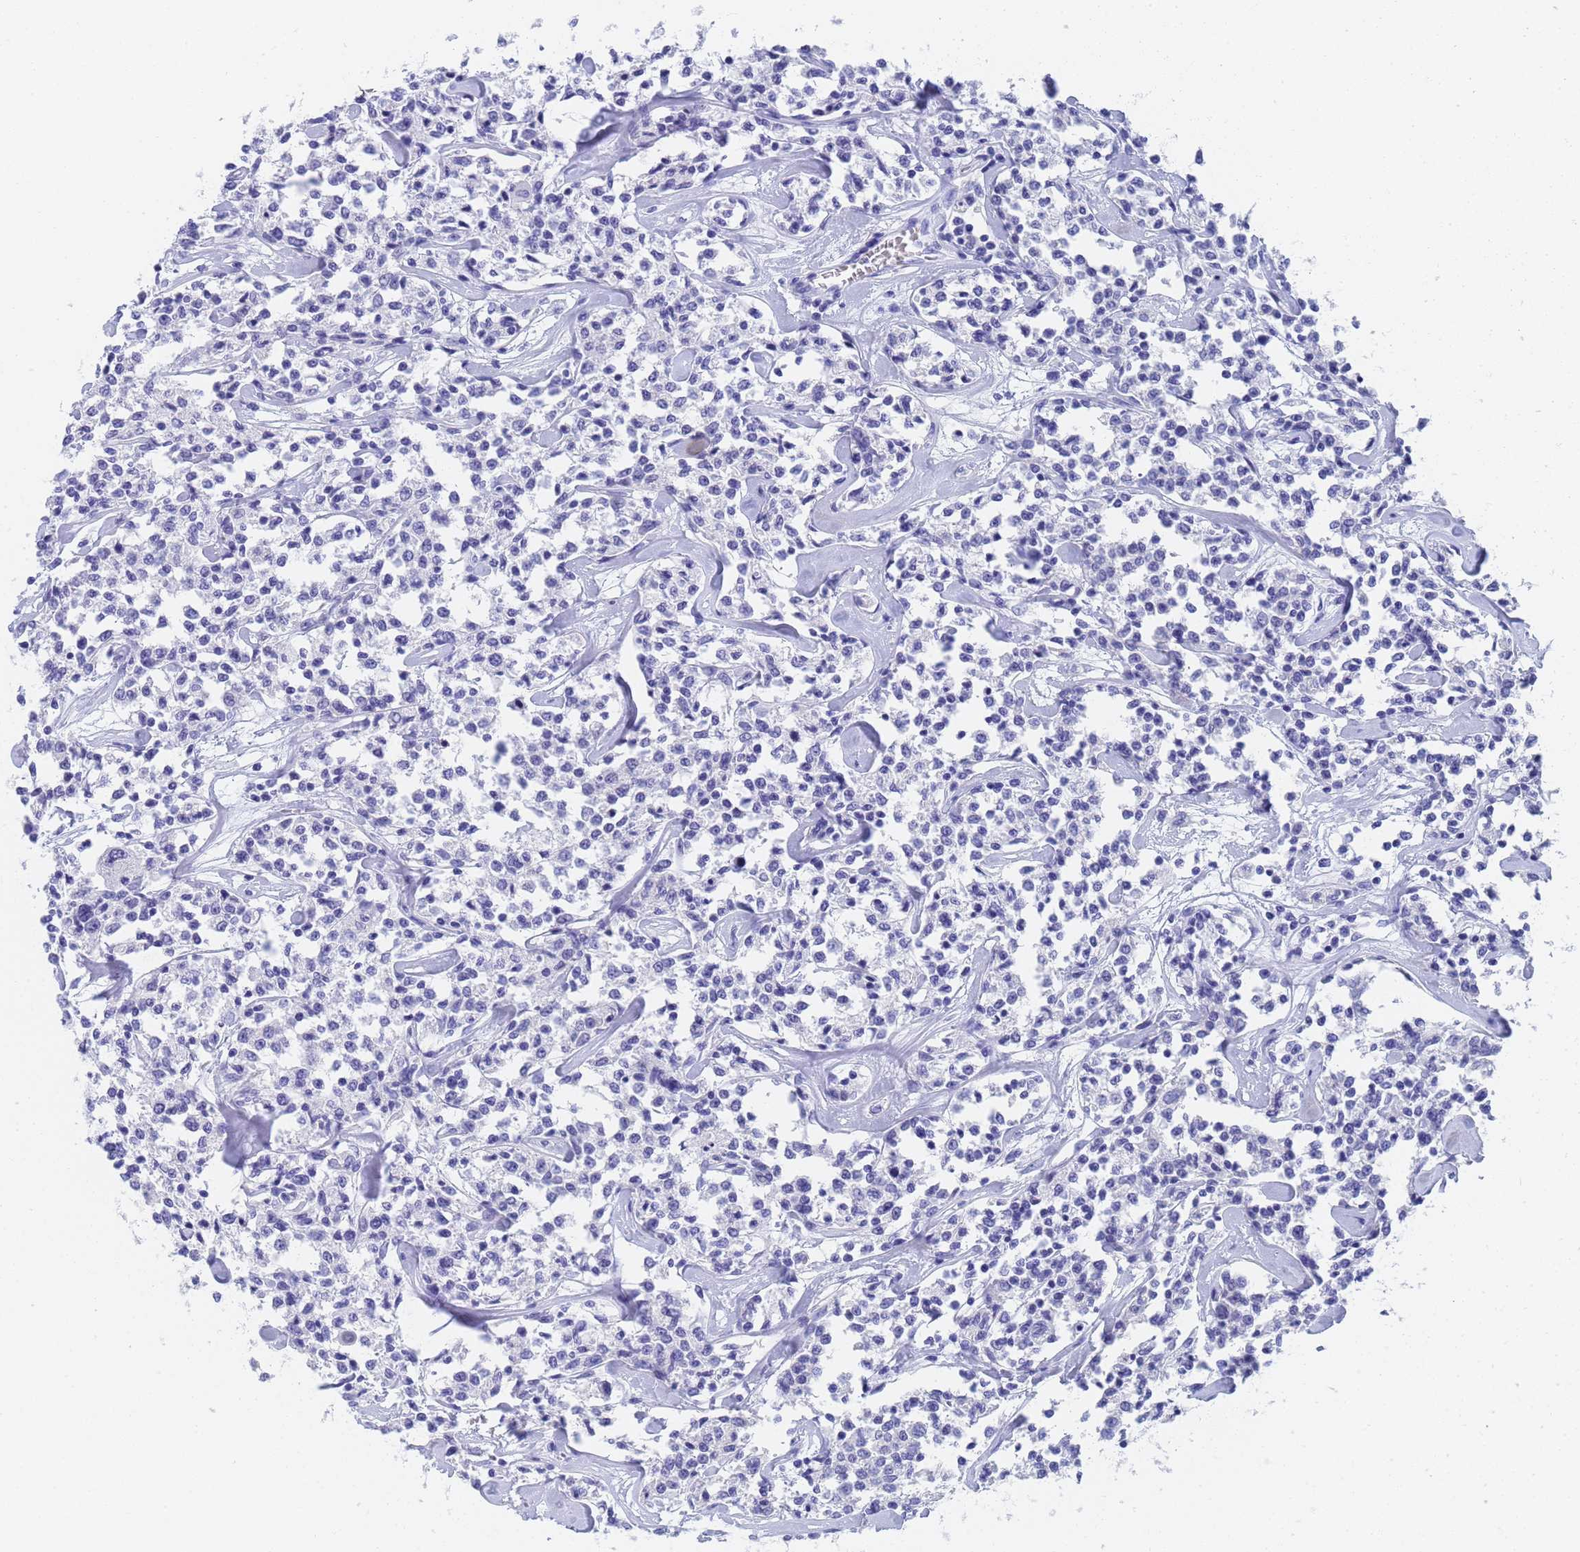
{"staining": {"intensity": "negative", "quantity": "none", "location": "none"}, "tissue": "lymphoma", "cell_type": "Tumor cells", "image_type": "cancer", "snomed": [{"axis": "morphology", "description": "Malignant lymphoma, non-Hodgkin's type, Low grade"}, {"axis": "topography", "description": "Small intestine"}], "caption": "Image shows no protein expression in tumor cells of lymphoma tissue.", "gene": "STATH", "patient": {"sex": "female", "age": 59}}